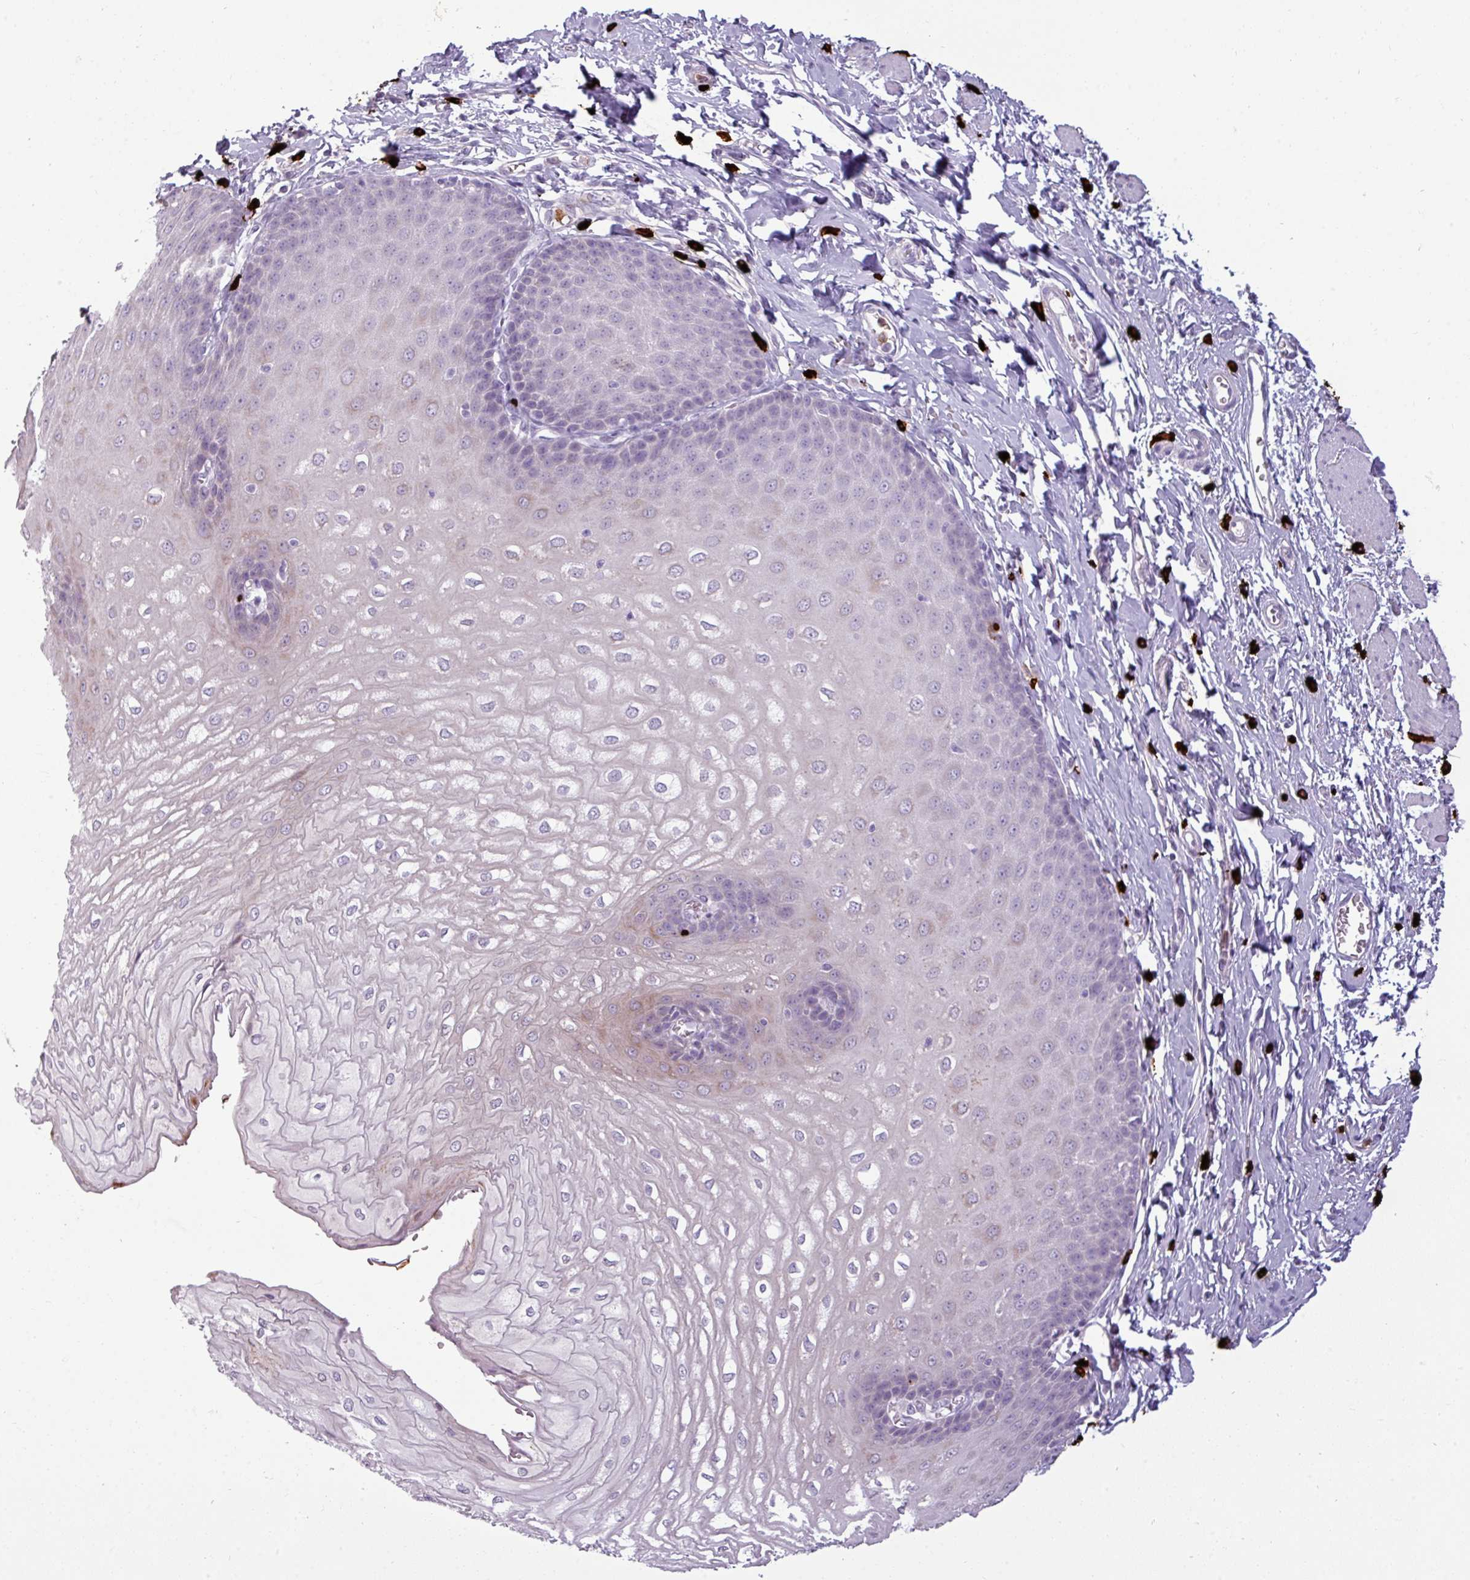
{"staining": {"intensity": "moderate", "quantity": "<25%", "location": "cytoplasmic/membranous"}, "tissue": "esophagus", "cell_type": "Squamous epithelial cells", "image_type": "normal", "snomed": [{"axis": "morphology", "description": "Normal tissue, NOS"}, {"axis": "topography", "description": "Esophagus"}], "caption": "Moderate cytoplasmic/membranous expression is appreciated in about <25% of squamous epithelial cells in unremarkable esophagus. (DAB (3,3'-diaminobenzidine) = brown stain, brightfield microscopy at high magnification).", "gene": "TRIM39", "patient": {"sex": "male", "age": 70}}